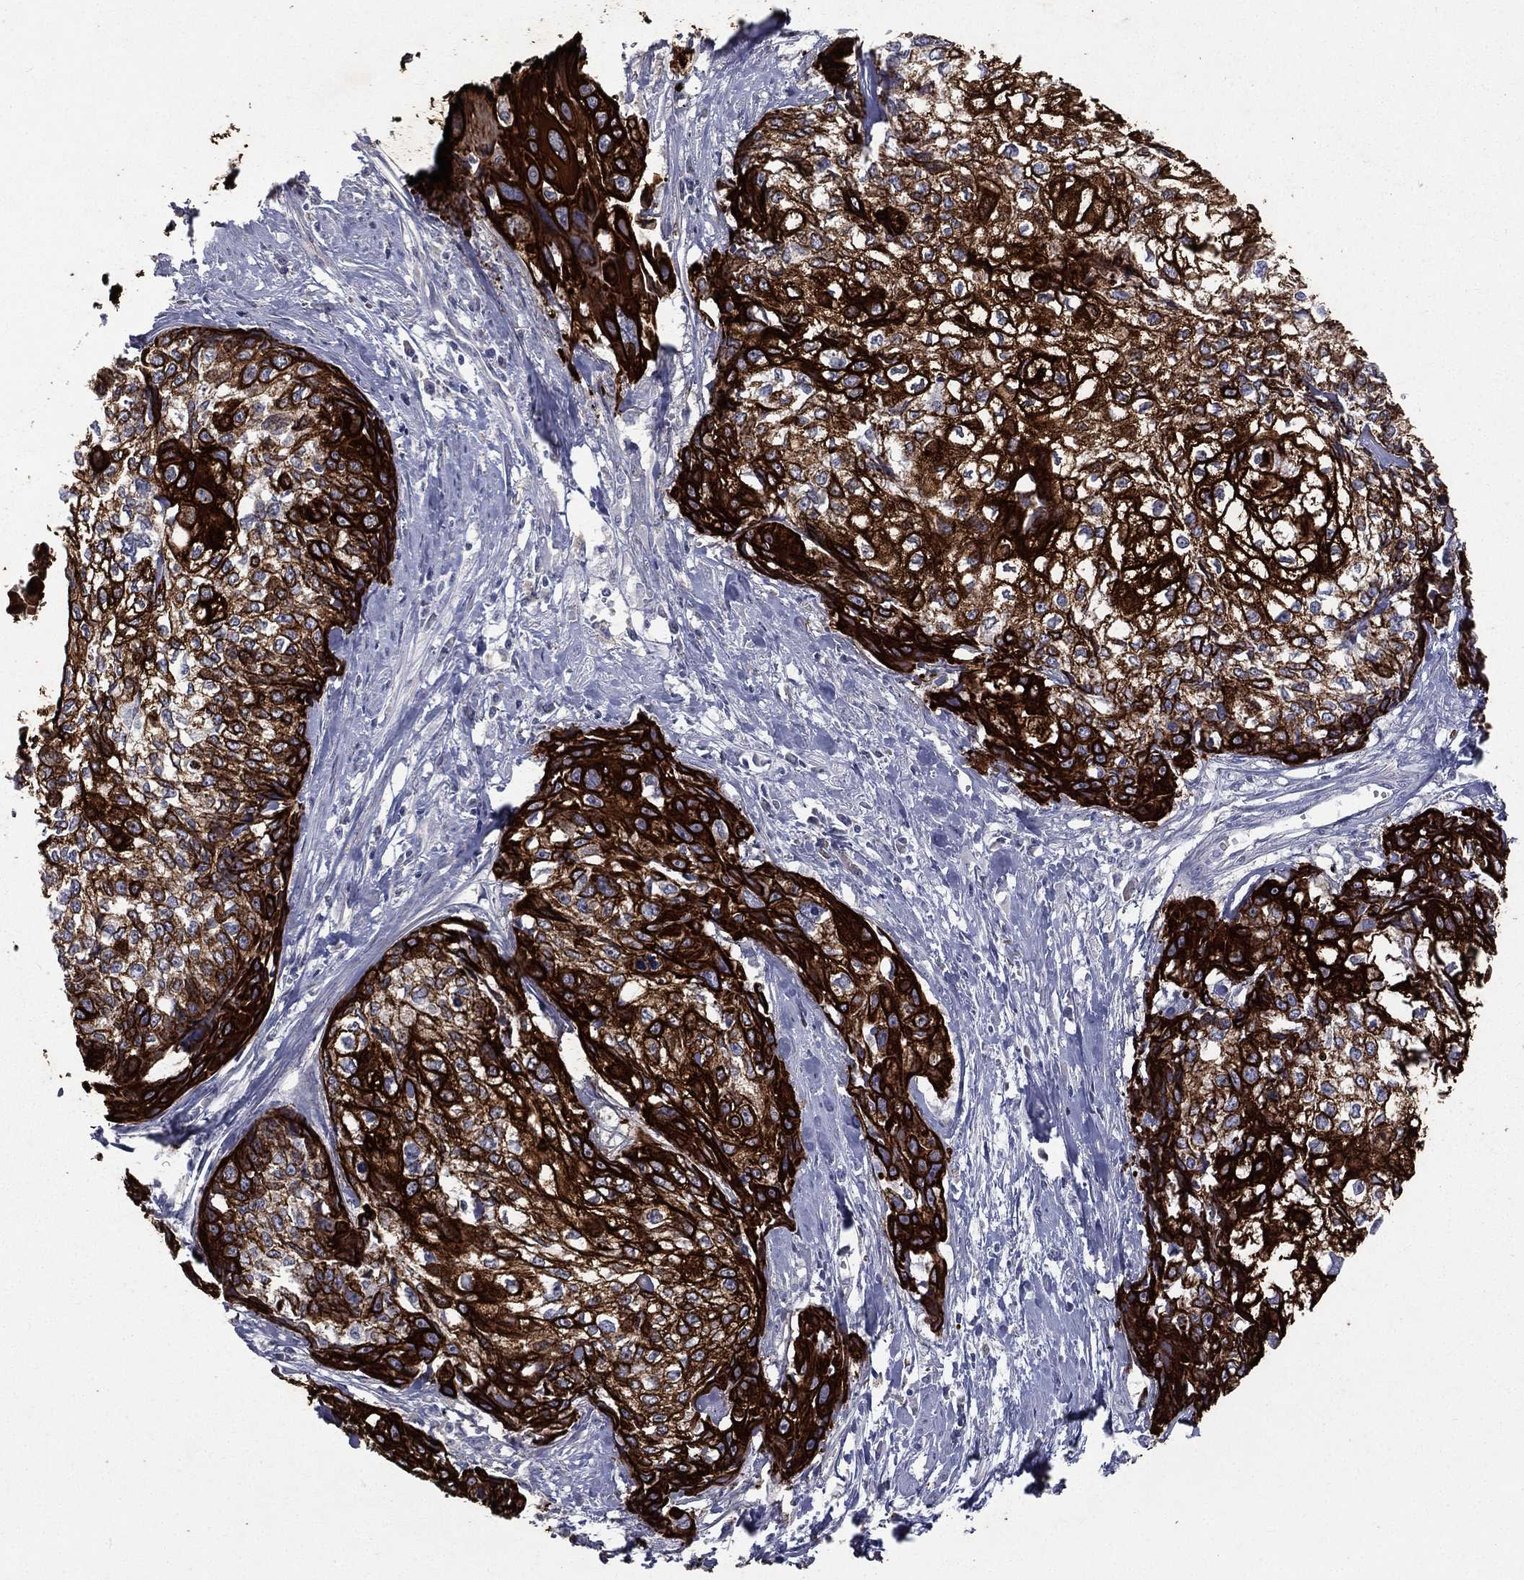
{"staining": {"intensity": "strong", "quantity": ">75%", "location": "cytoplasmic/membranous"}, "tissue": "cervical cancer", "cell_type": "Tumor cells", "image_type": "cancer", "snomed": [{"axis": "morphology", "description": "Squamous cell carcinoma, NOS"}, {"axis": "topography", "description": "Cervix"}], "caption": "Brown immunohistochemical staining in cervical cancer (squamous cell carcinoma) displays strong cytoplasmic/membranous positivity in about >75% of tumor cells. (IHC, brightfield microscopy, high magnification).", "gene": "KRT7", "patient": {"sex": "female", "age": 58}}